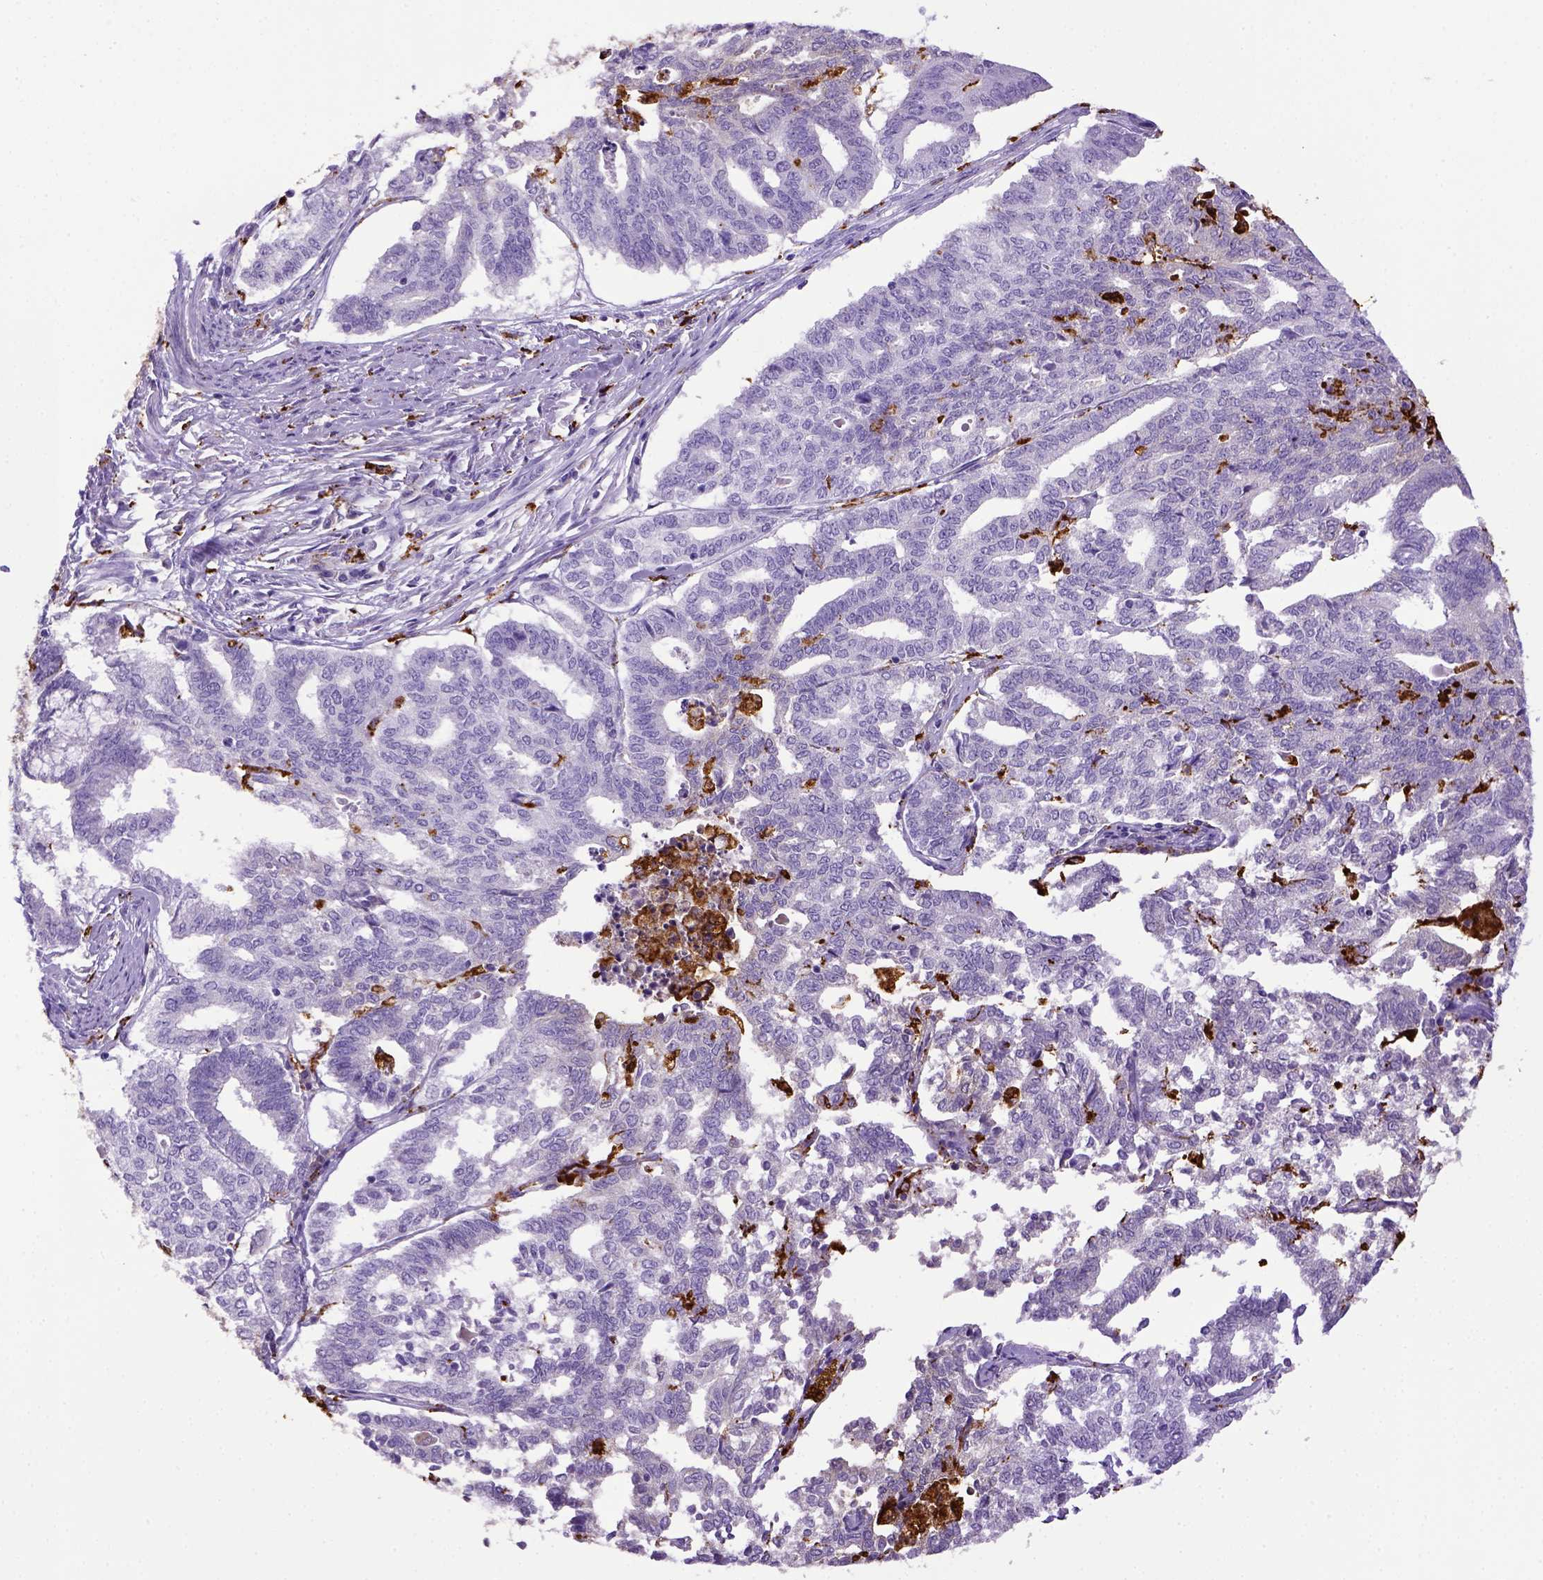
{"staining": {"intensity": "negative", "quantity": "none", "location": "none"}, "tissue": "endometrial cancer", "cell_type": "Tumor cells", "image_type": "cancer", "snomed": [{"axis": "morphology", "description": "Adenocarcinoma, NOS"}, {"axis": "topography", "description": "Endometrium"}], "caption": "Immunohistochemistry of endometrial adenocarcinoma exhibits no staining in tumor cells.", "gene": "CD68", "patient": {"sex": "female", "age": 79}}